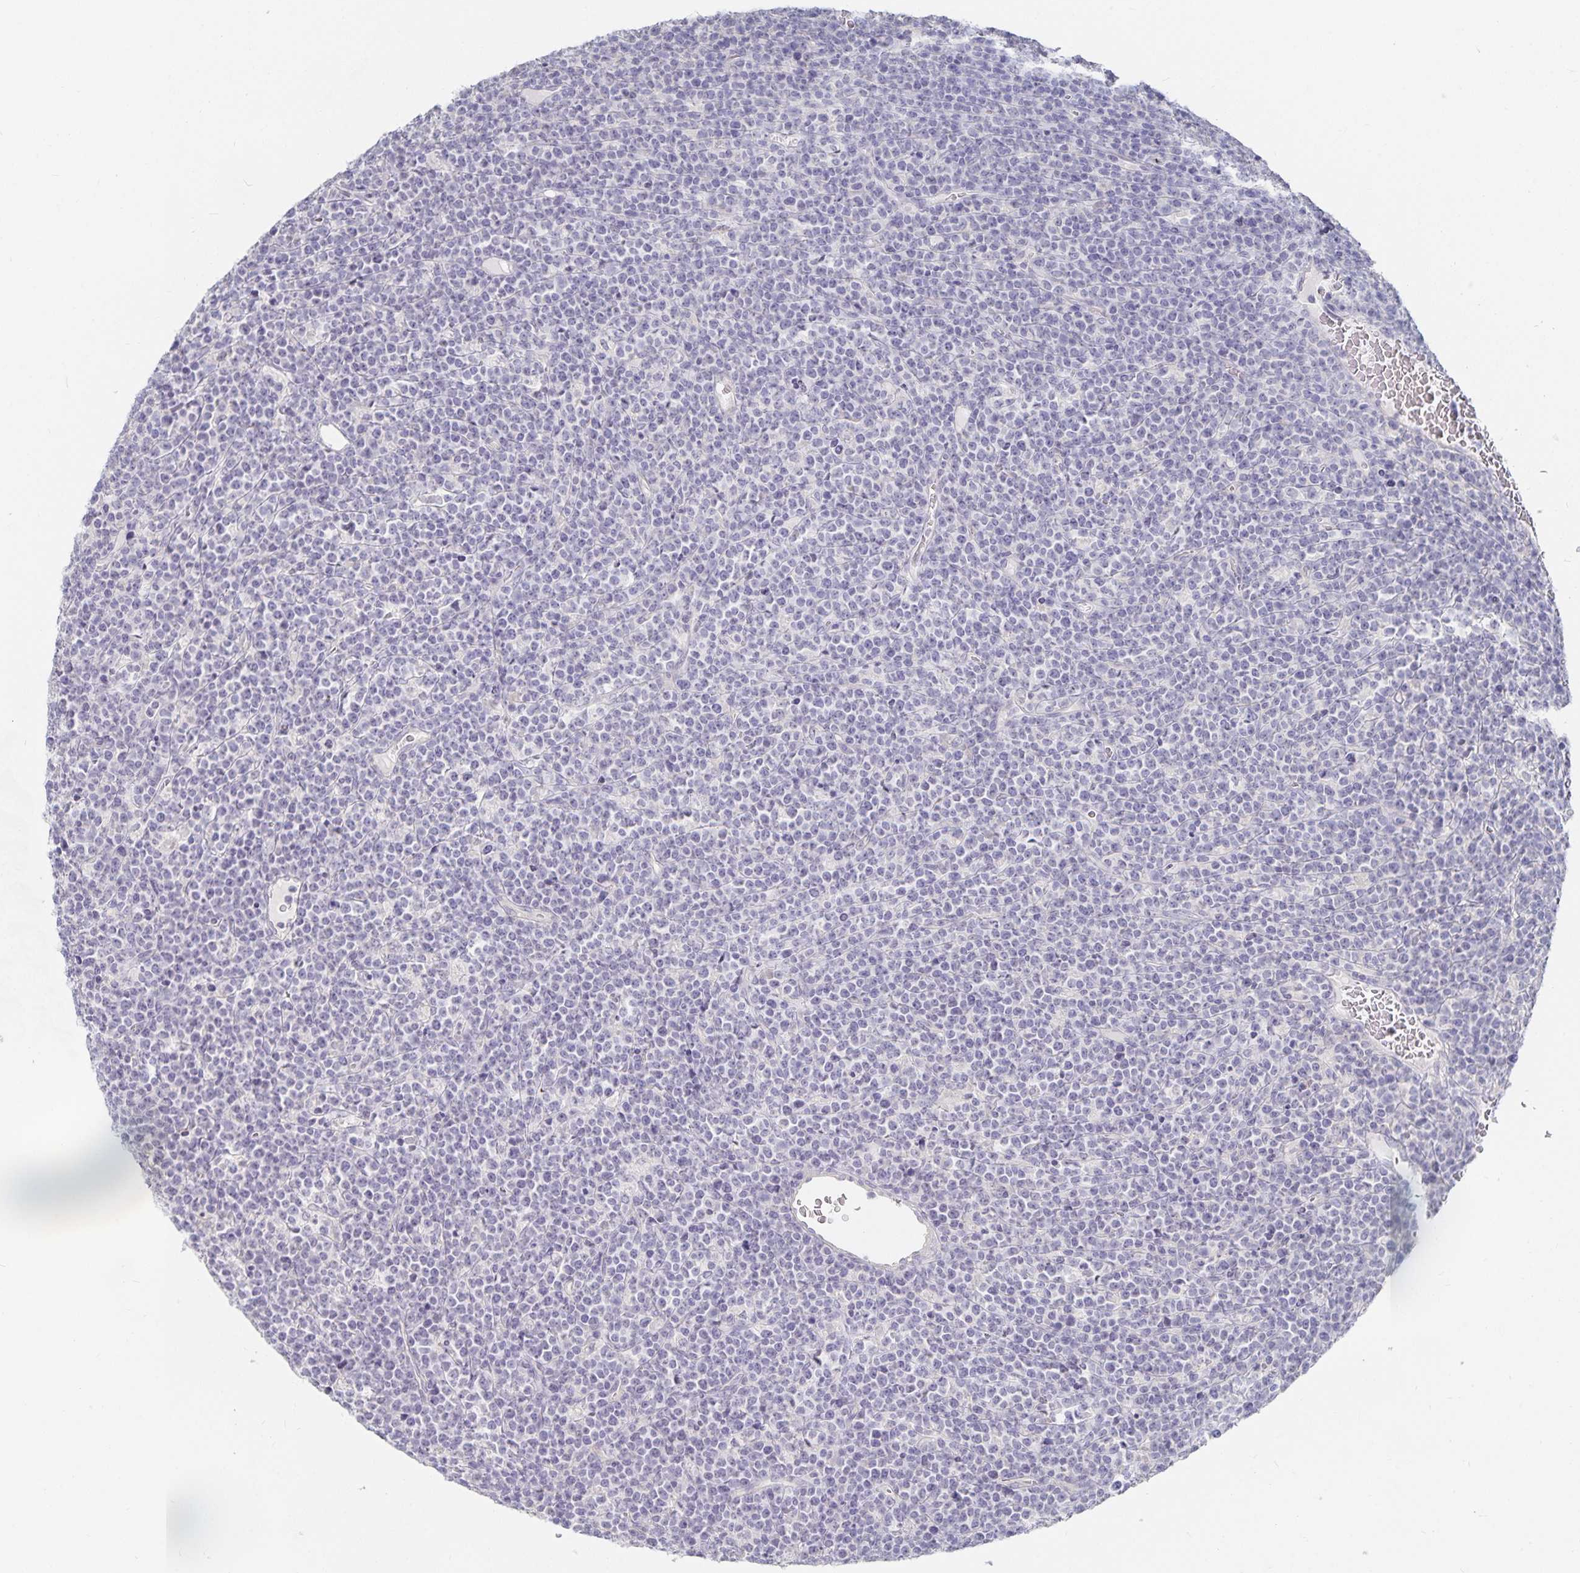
{"staining": {"intensity": "negative", "quantity": "none", "location": "none"}, "tissue": "lymphoma", "cell_type": "Tumor cells", "image_type": "cancer", "snomed": [{"axis": "morphology", "description": "Malignant lymphoma, non-Hodgkin's type, High grade"}, {"axis": "topography", "description": "Ovary"}], "caption": "Immunohistochemistry micrograph of malignant lymphoma, non-Hodgkin's type (high-grade) stained for a protein (brown), which shows no staining in tumor cells. (DAB immunohistochemistry (IHC) visualized using brightfield microscopy, high magnification).", "gene": "DNAH9", "patient": {"sex": "female", "age": 56}}